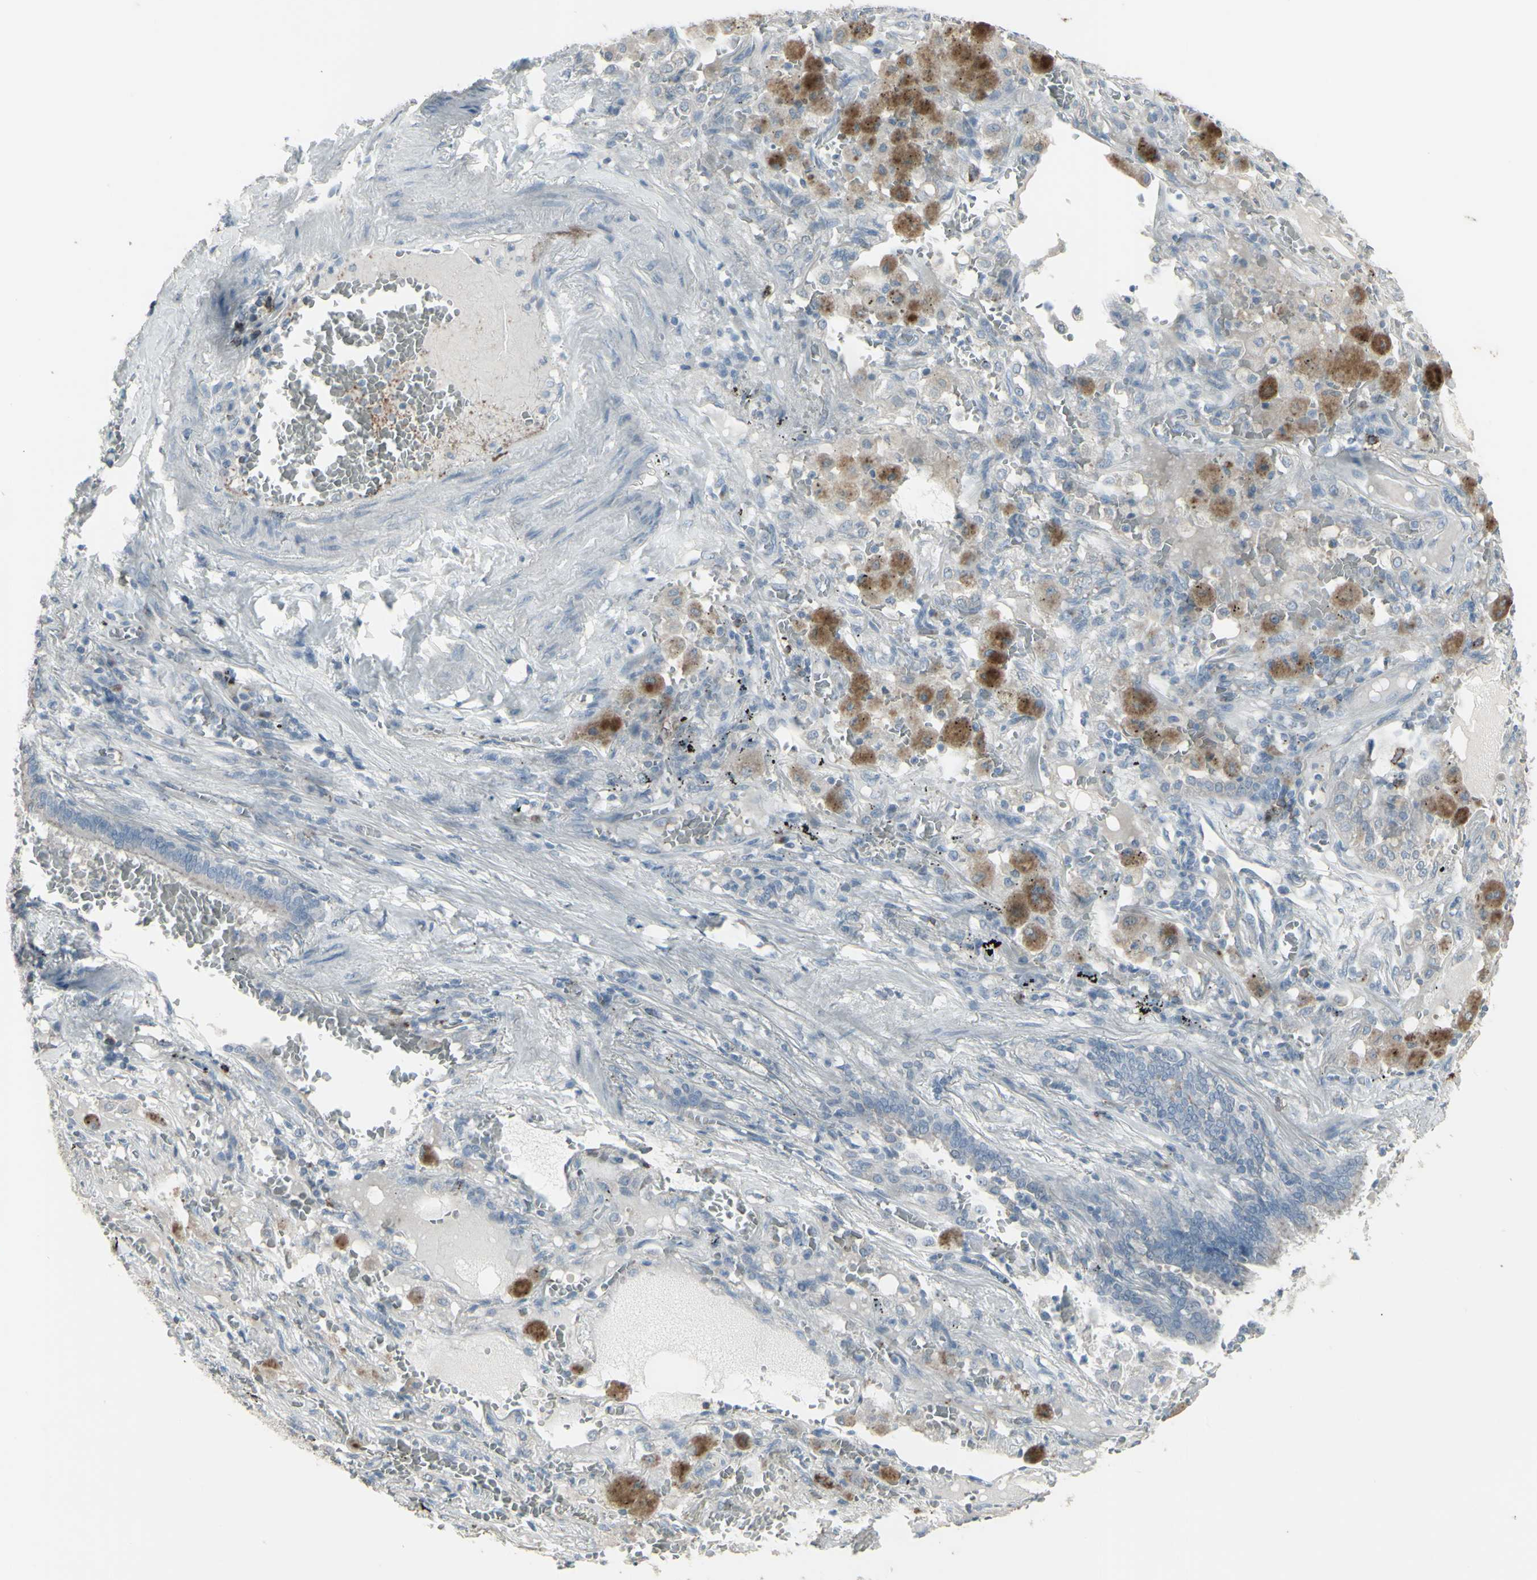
{"staining": {"intensity": "weak", "quantity": "<25%", "location": "cytoplasmic/membranous"}, "tissue": "lung cancer", "cell_type": "Tumor cells", "image_type": "cancer", "snomed": [{"axis": "morphology", "description": "Squamous cell carcinoma, NOS"}, {"axis": "topography", "description": "Lung"}], "caption": "A high-resolution photomicrograph shows IHC staining of lung cancer, which reveals no significant staining in tumor cells. (DAB immunohistochemistry (IHC), high magnification).", "gene": "CD79B", "patient": {"sex": "male", "age": 57}}